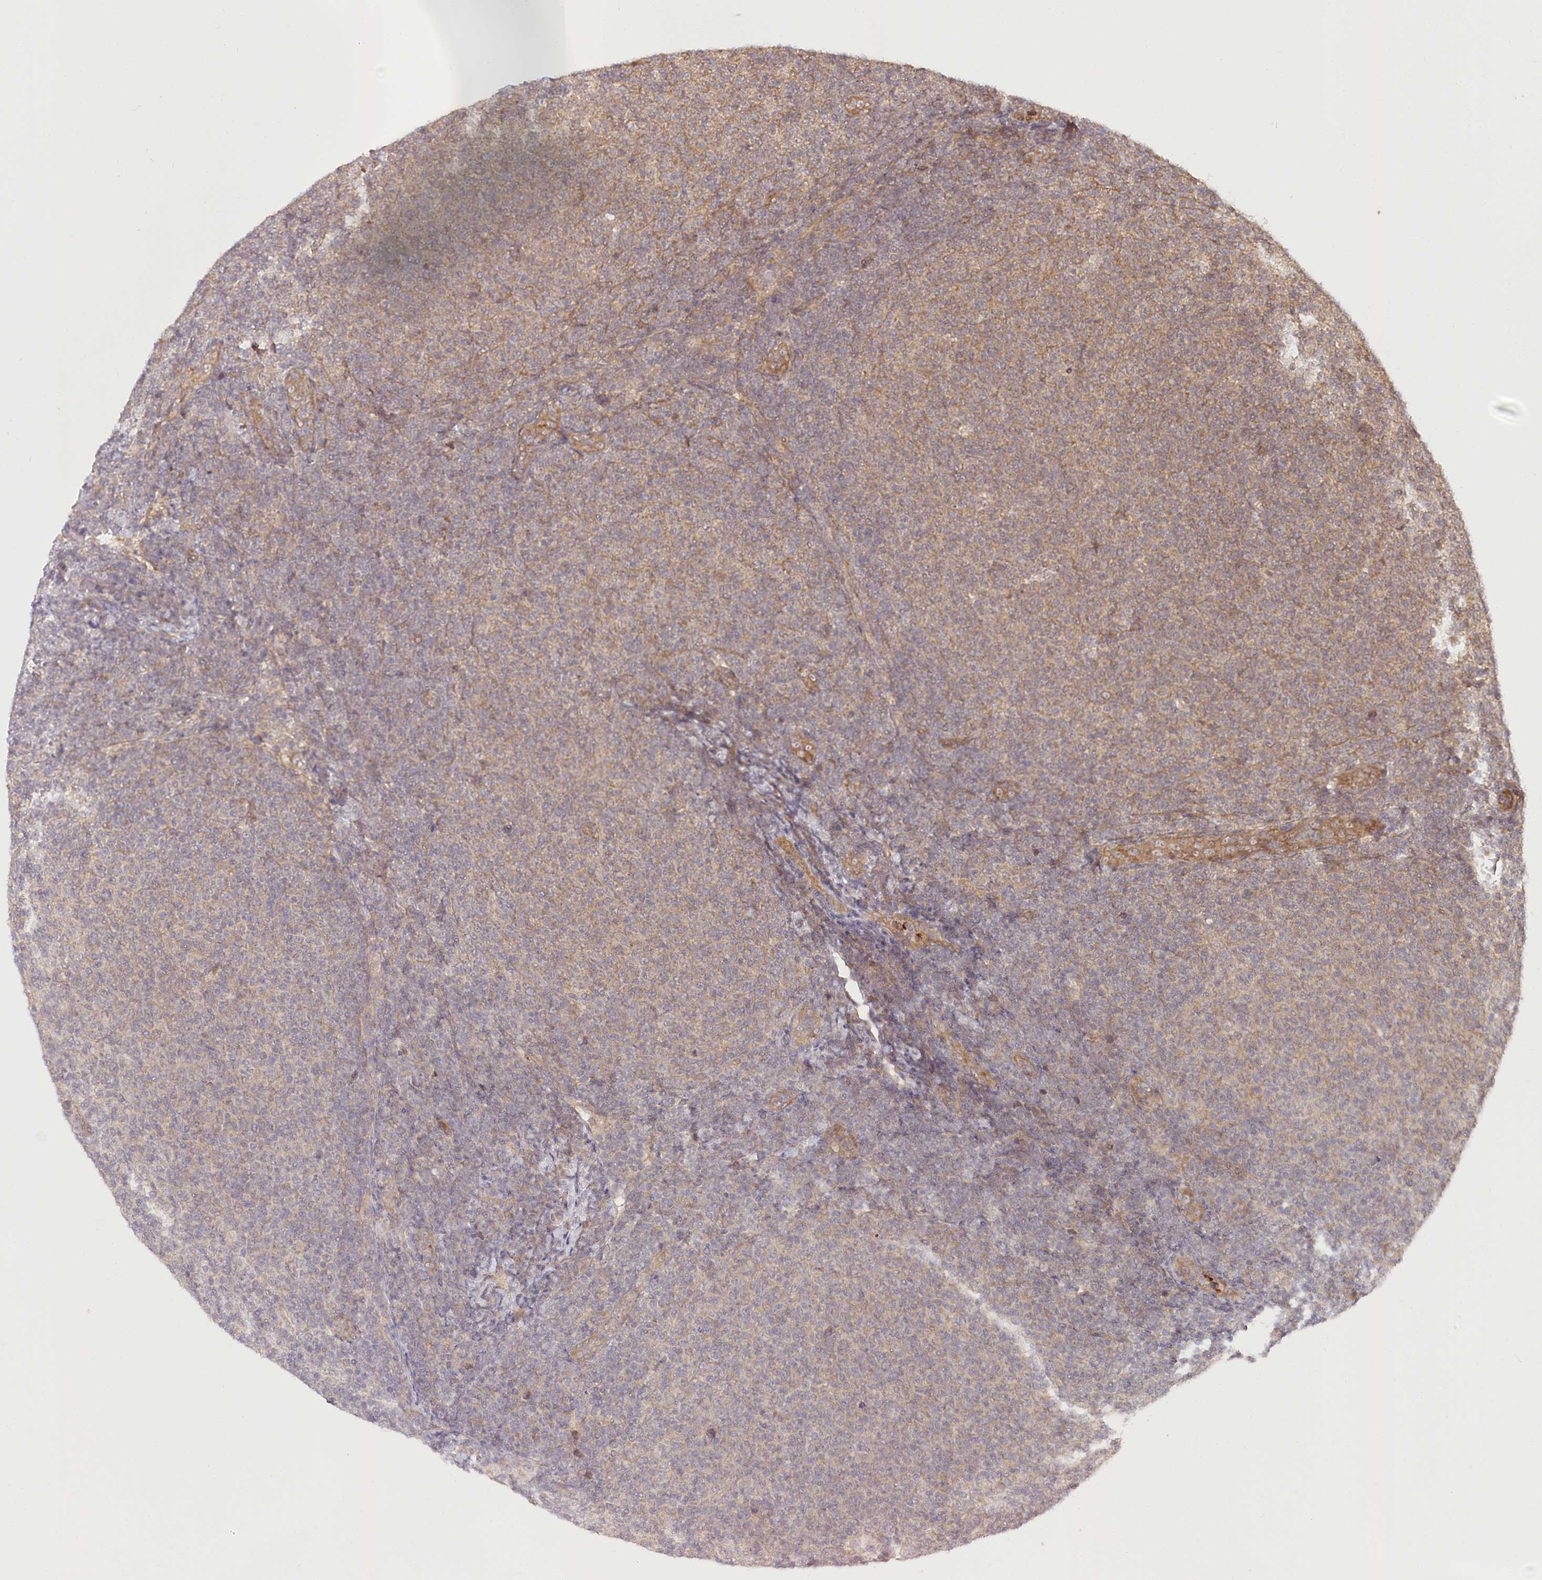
{"staining": {"intensity": "weak", "quantity": "25%-75%", "location": "cytoplasmic/membranous"}, "tissue": "lymphoma", "cell_type": "Tumor cells", "image_type": "cancer", "snomed": [{"axis": "morphology", "description": "Malignant lymphoma, non-Hodgkin's type, Low grade"}, {"axis": "topography", "description": "Lymph node"}], "caption": "Lymphoma stained for a protein exhibits weak cytoplasmic/membranous positivity in tumor cells. (DAB (3,3'-diaminobenzidine) = brown stain, brightfield microscopy at high magnification).", "gene": "CEP70", "patient": {"sex": "male", "age": 66}}